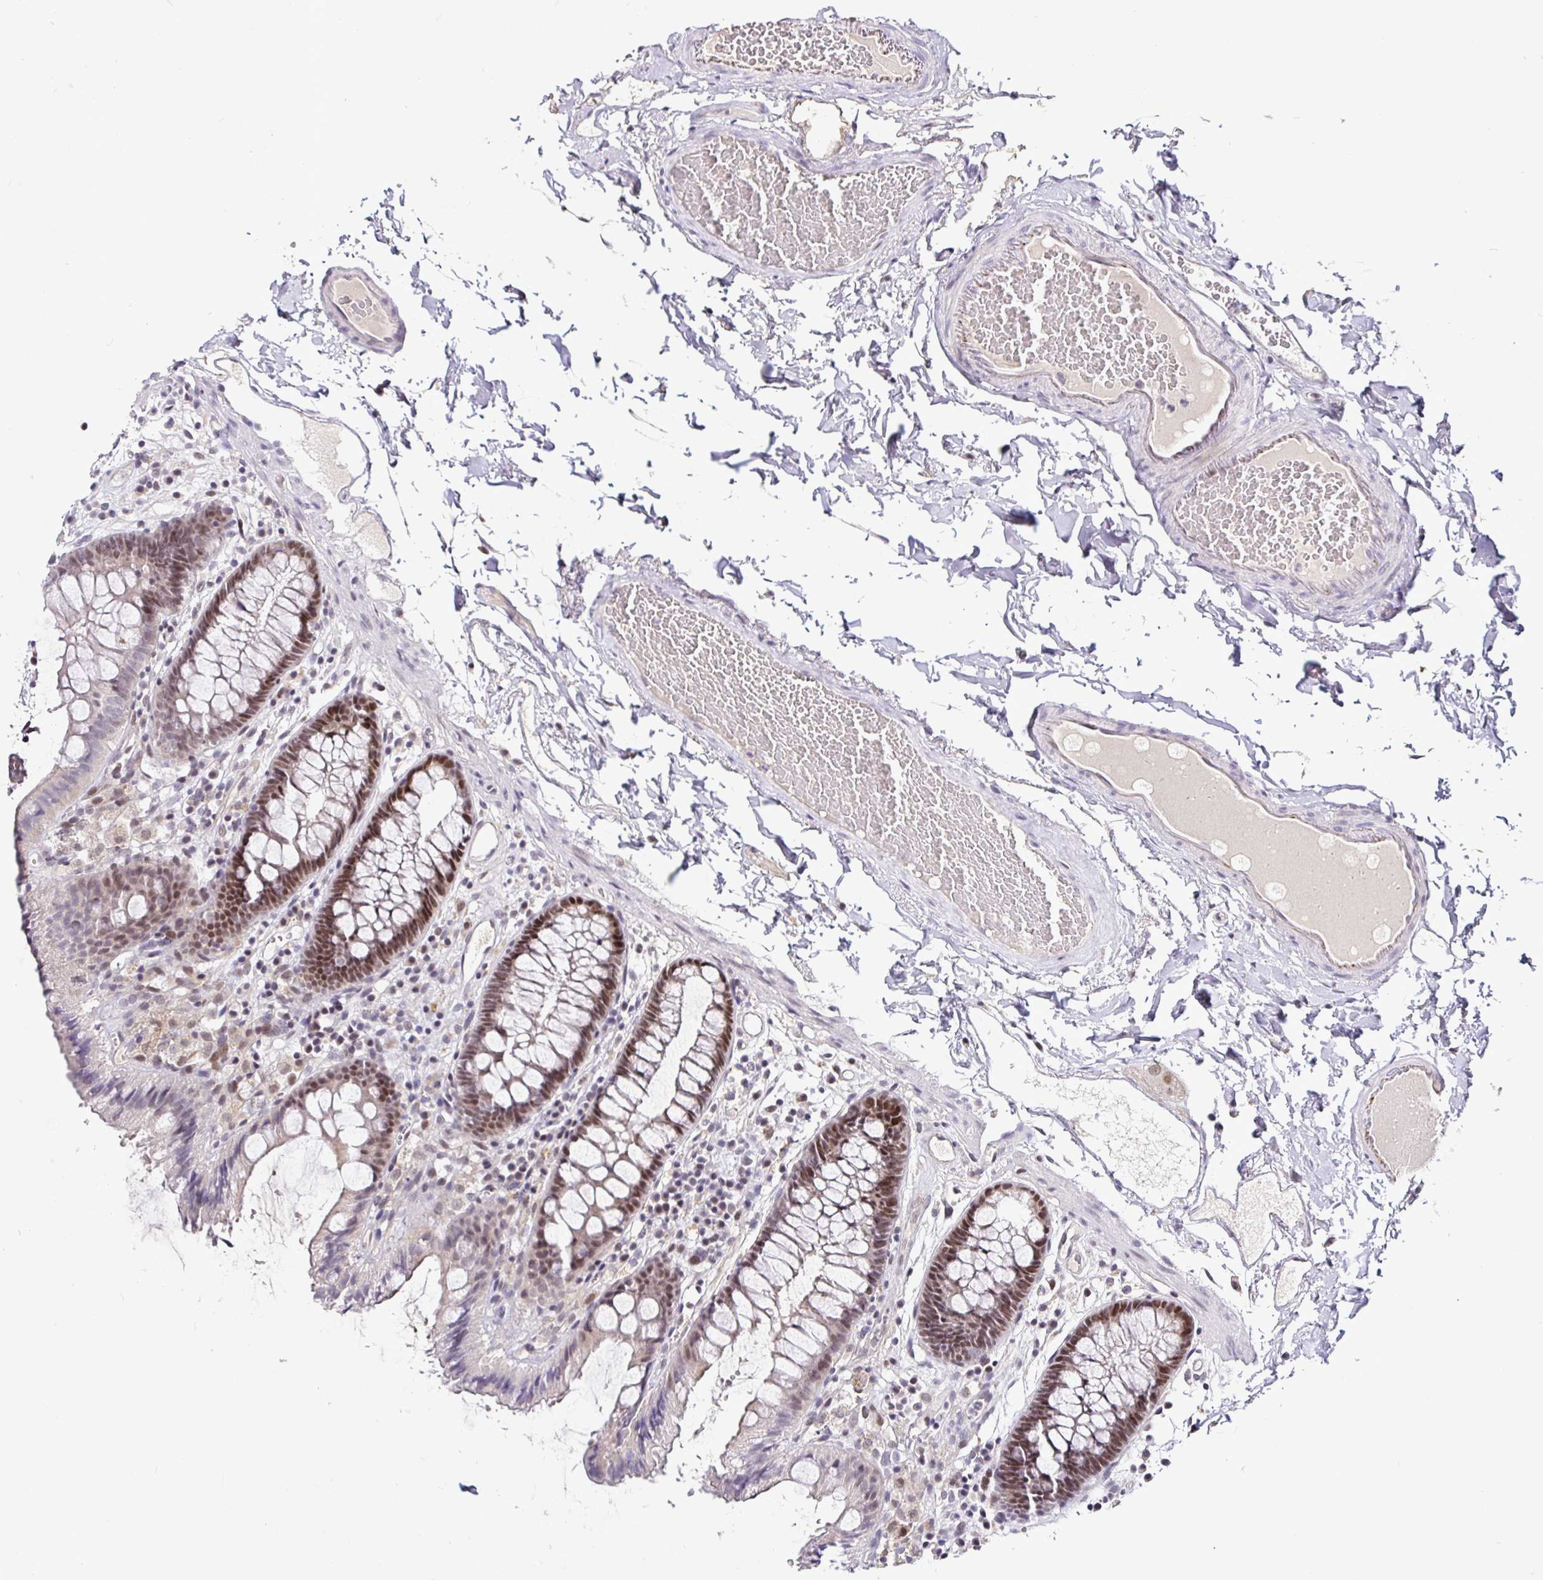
{"staining": {"intensity": "negative", "quantity": "none", "location": "none"}, "tissue": "colon", "cell_type": "Endothelial cells", "image_type": "normal", "snomed": [{"axis": "morphology", "description": "Normal tissue, NOS"}, {"axis": "topography", "description": "Colon"}], "caption": "High power microscopy photomicrograph of an immunohistochemistry (IHC) photomicrograph of benign colon, revealing no significant expression in endothelial cells. (DAB IHC with hematoxylin counter stain).", "gene": "NUP188", "patient": {"sex": "male", "age": 84}}